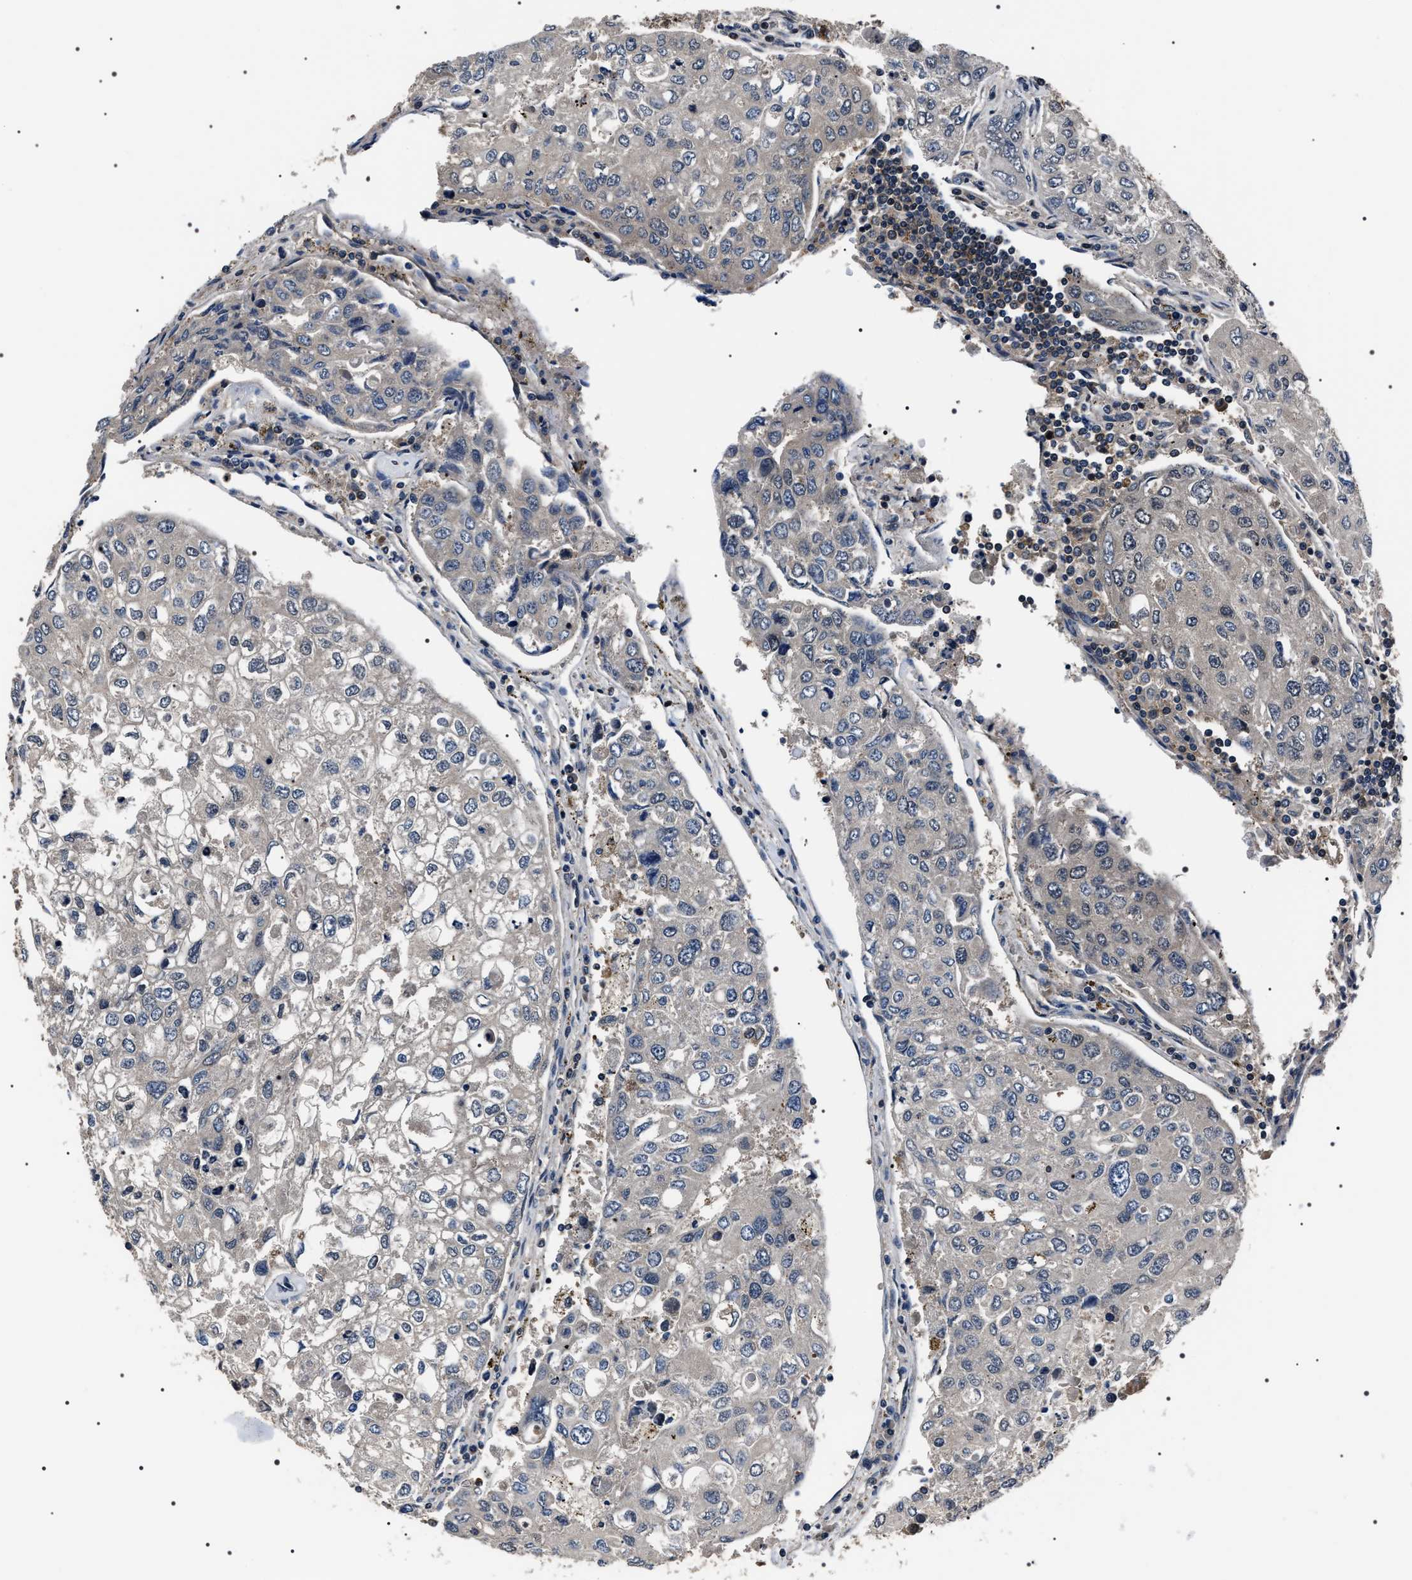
{"staining": {"intensity": "negative", "quantity": "none", "location": "none"}, "tissue": "urothelial cancer", "cell_type": "Tumor cells", "image_type": "cancer", "snomed": [{"axis": "morphology", "description": "Urothelial carcinoma, High grade"}, {"axis": "topography", "description": "Lymph node"}, {"axis": "topography", "description": "Urinary bladder"}], "caption": "This is a image of immunohistochemistry staining of high-grade urothelial carcinoma, which shows no staining in tumor cells.", "gene": "SIPA1", "patient": {"sex": "male", "age": 51}}